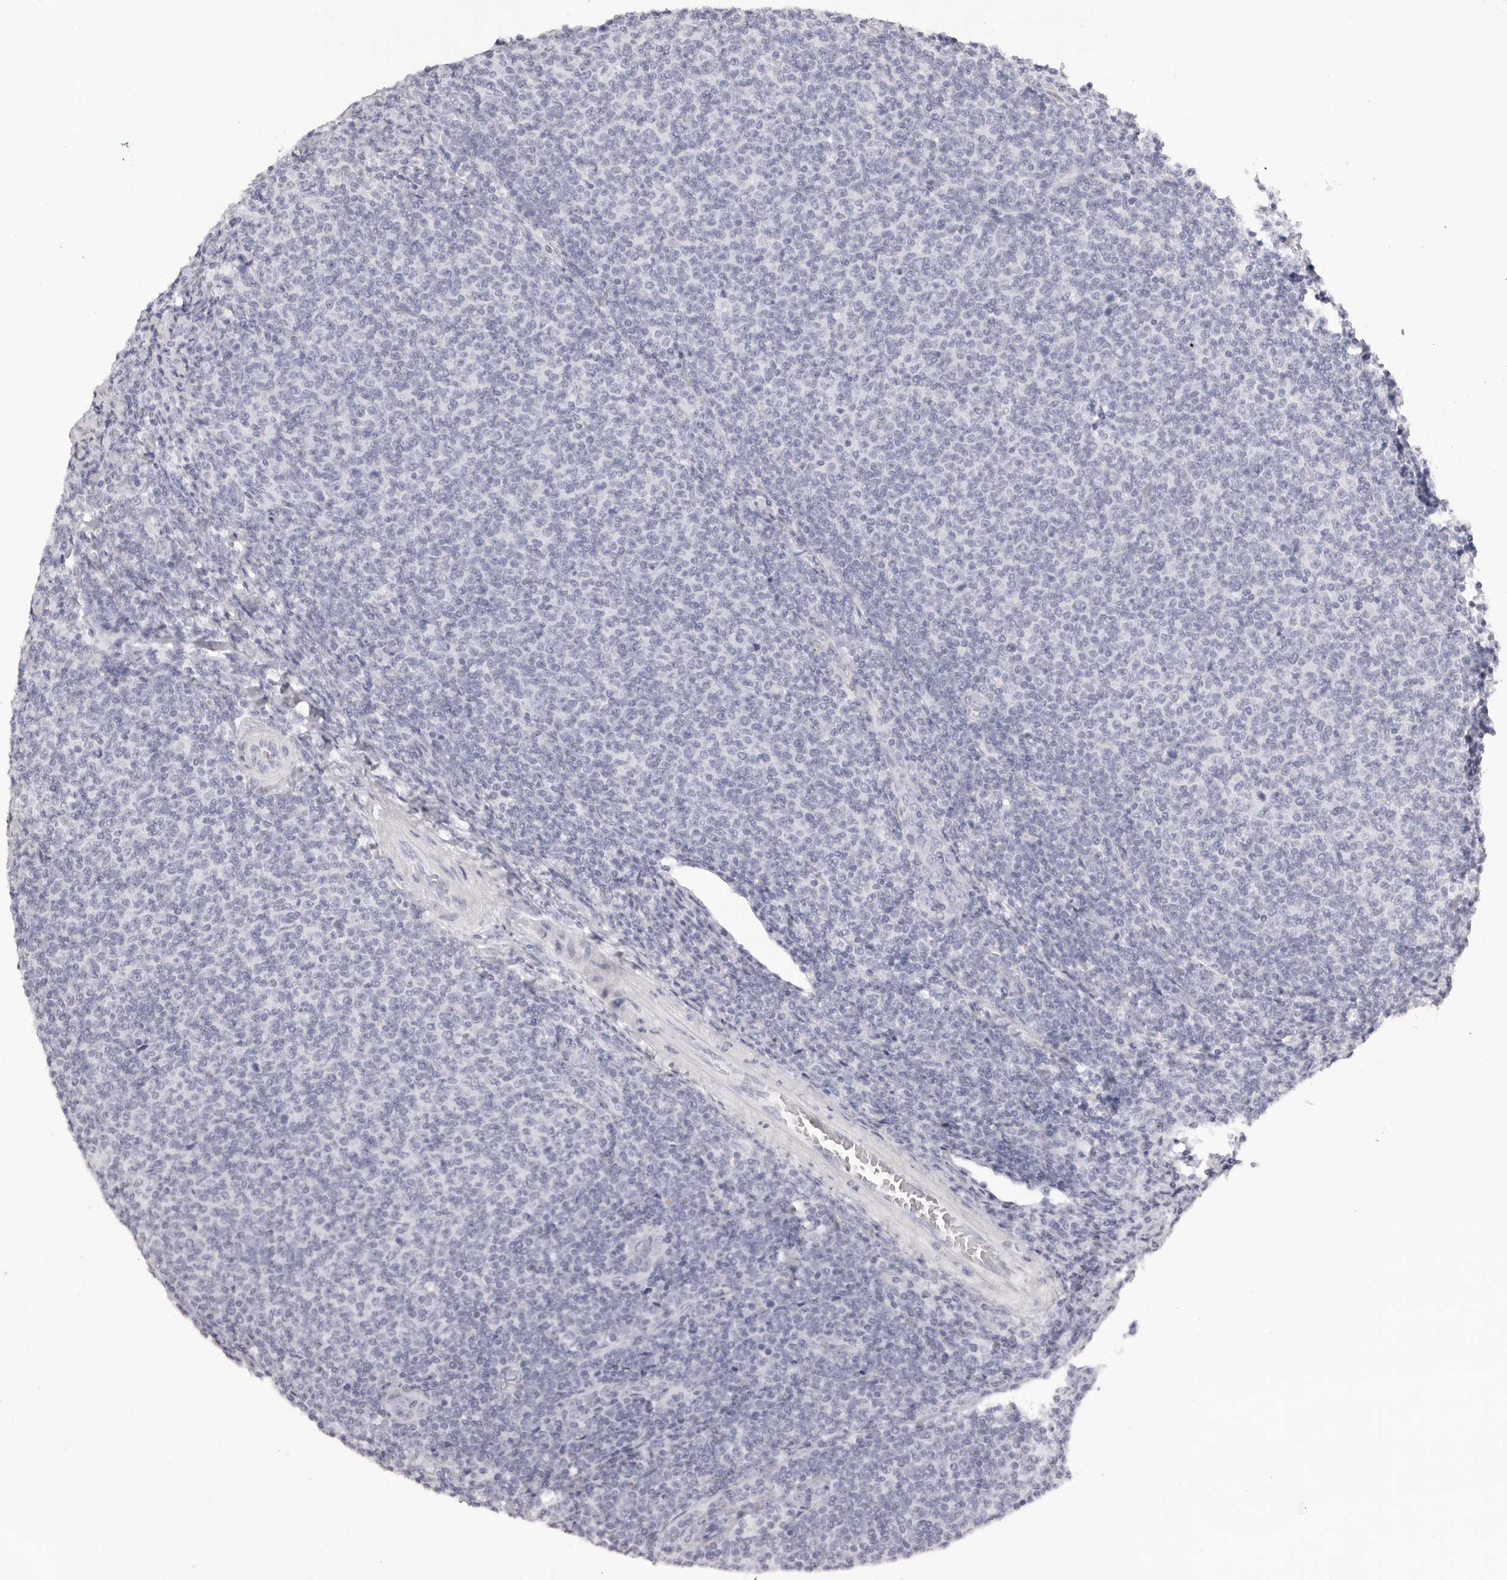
{"staining": {"intensity": "negative", "quantity": "none", "location": "none"}, "tissue": "lymphoma", "cell_type": "Tumor cells", "image_type": "cancer", "snomed": [{"axis": "morphology", "description": "Malignant lymphoma, non-Hodgkin's type, Low grade"}, {"axis": "topography", "description": "Lymph node"}], "caption": "Immunohistochemical staining of human low-grade malignant lymphoma, non-Hodgkin's type displays no significant expression in tumor cells. (Immunohistochemistry, brightfield microscopy, high magnification).", "gene": "RHO", "patient": {"sex": "male", "age": 66}}